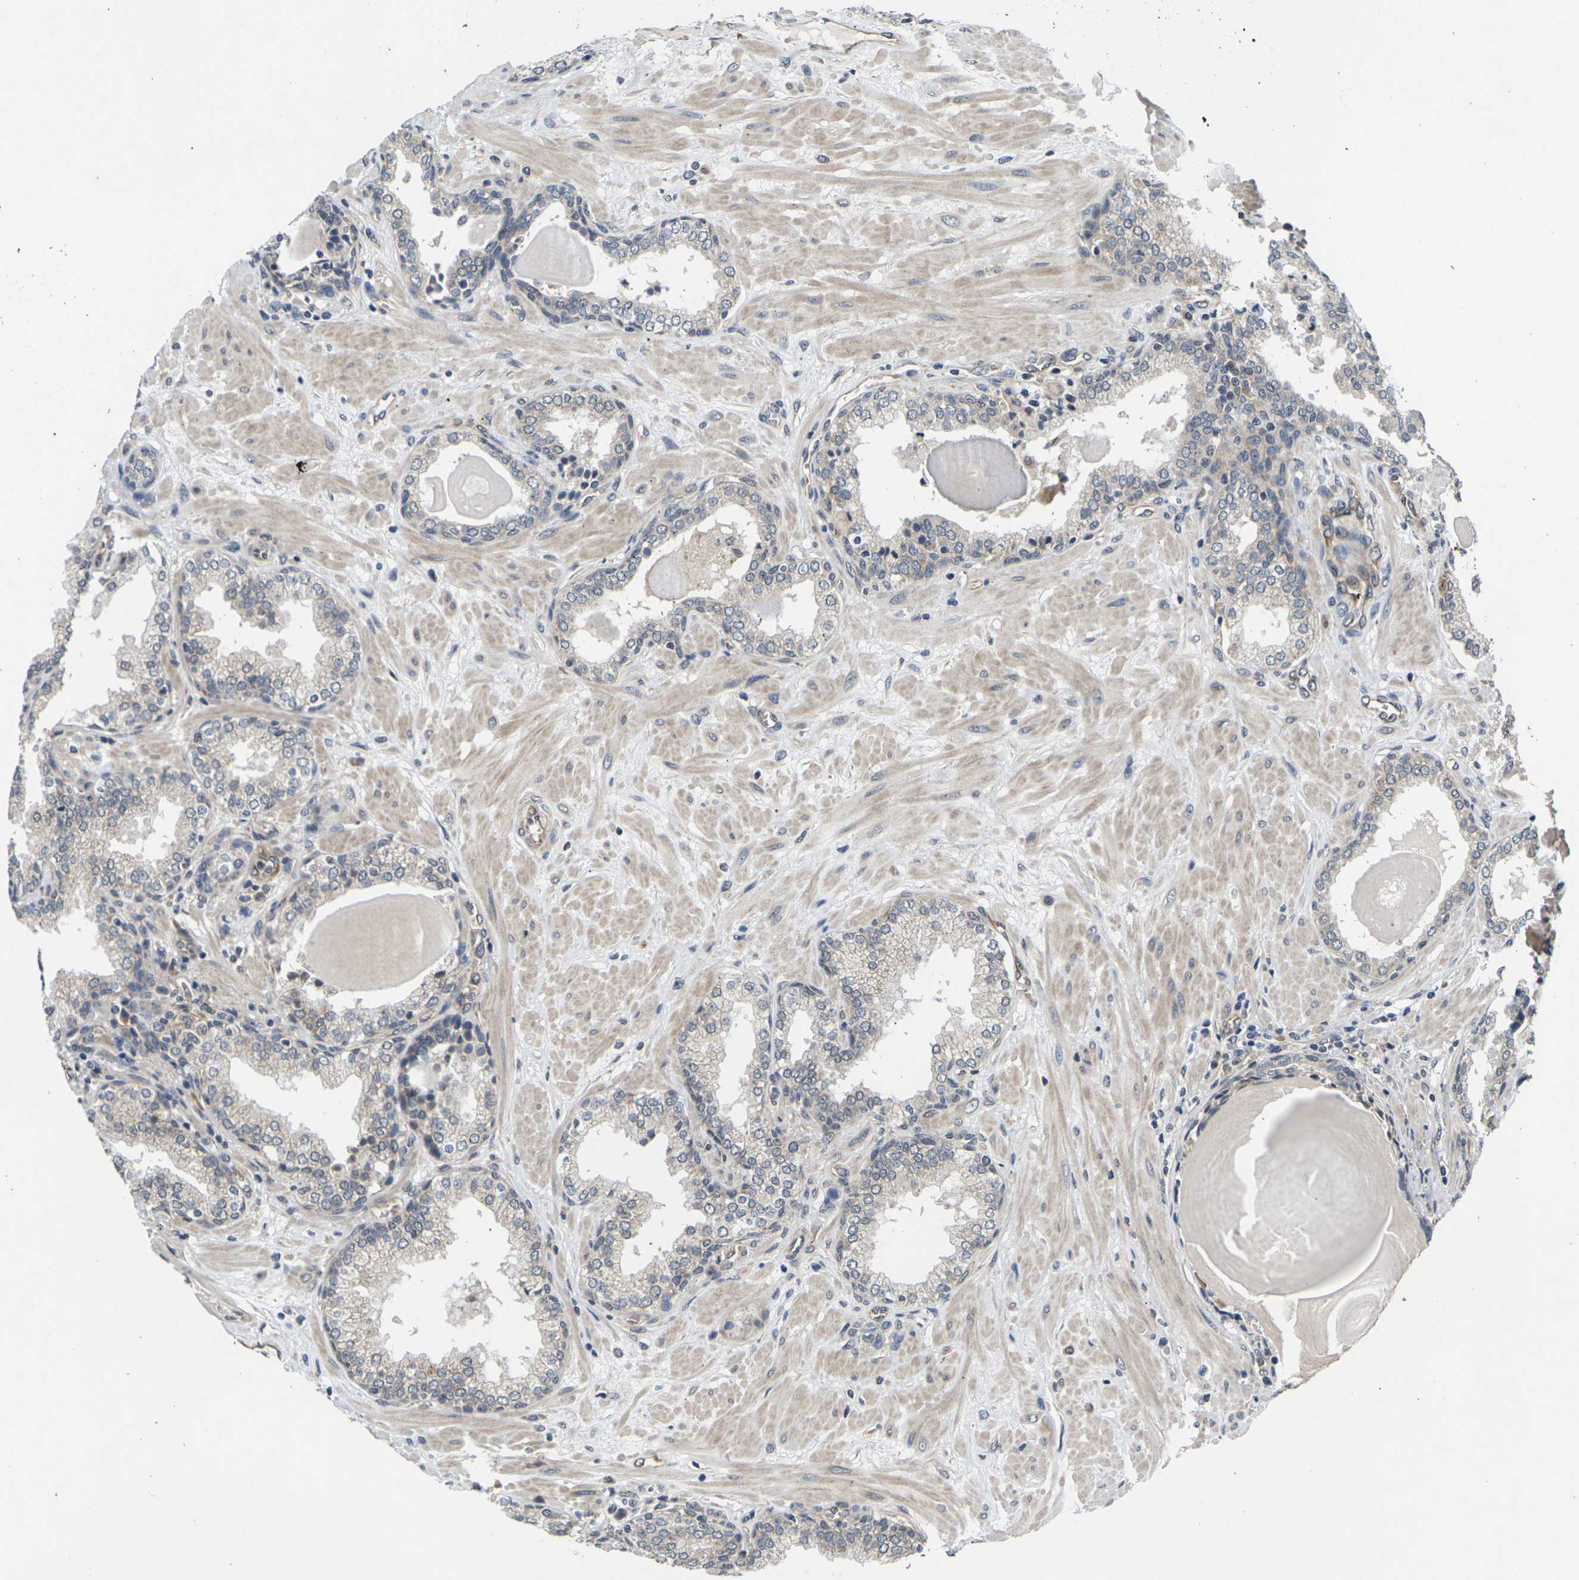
{"staining": {"intensity": "moderate", "quantity": "<25%", "location": "cytoplasmic/membranous"}, "tissue": "prostate", "cell_type": "Glandular cells", "image_type": "normal", "snomed": [{"axis": "morphology", "description": "Normal tissue, NOS"}, {"axis": "topography", "description": "Prostate"}], "caption": "This image displays immunohistochemistry (IHC) staining of benign human prostate, with low moderate cytoplasmic/membranous positivity in approximately <25% of glandular cells.", "gene": "DKK2", "patient": {"sex": "male", "age": 51}}